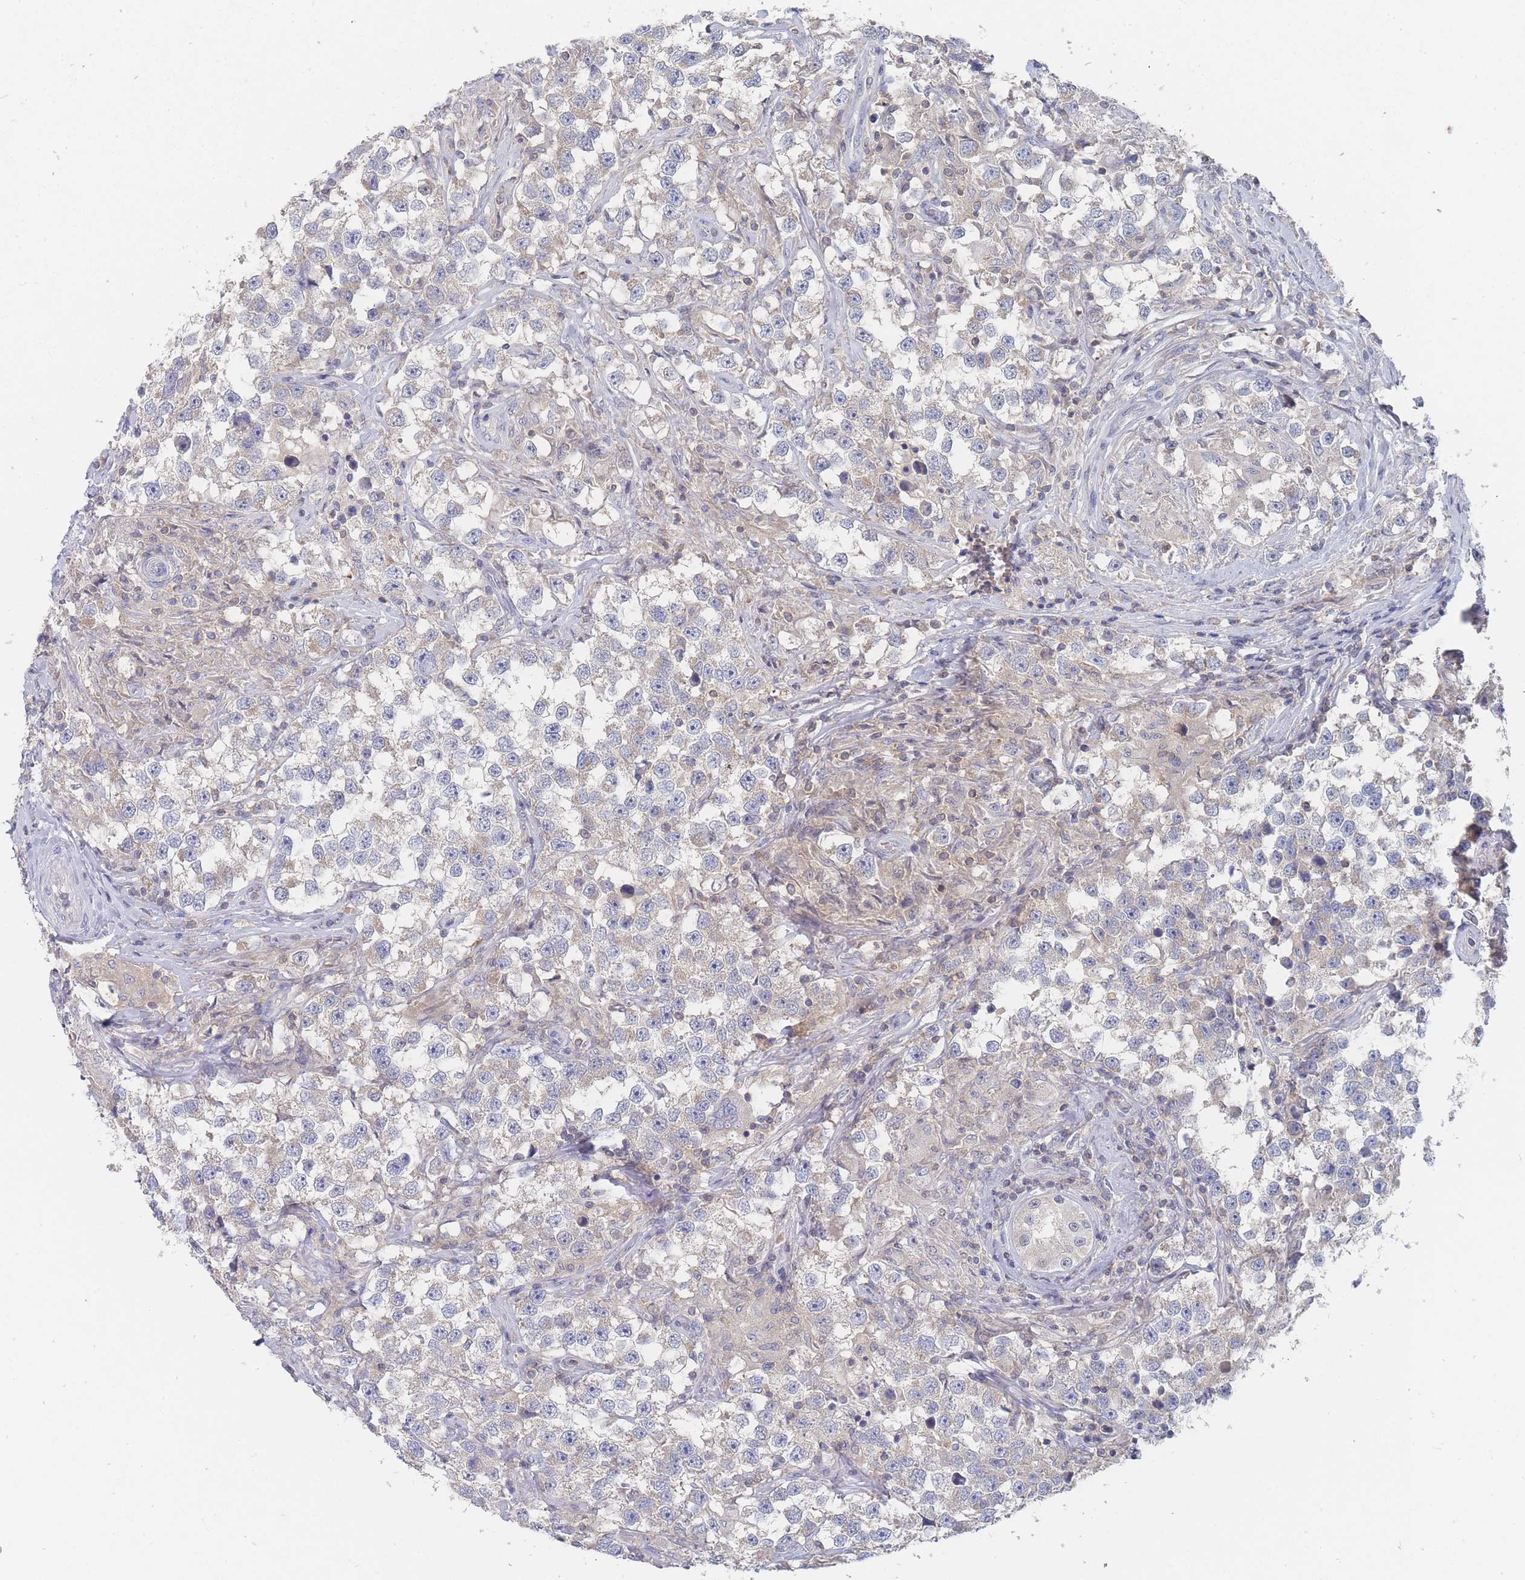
{"staining": {"intensity": "moderate", "quantity": "<25%", "location": "cytoplasmic/membranous"}, "tissue": "testis cancer", "cell_type": "Tumor cells", "image_type": "cancer", "snomed": [{"axis": "morphology", "description": "Seminoma, NOS"}, {"axis": "topography", "description": "Testis"}], "caption": "IHC of testis seminoma displays low levels of moderate cytoplasmic/membranous staining in approximately <25% of tumor cells.", "gene": "PPP6C", "patient": {"sex": "male", "age": 46}}